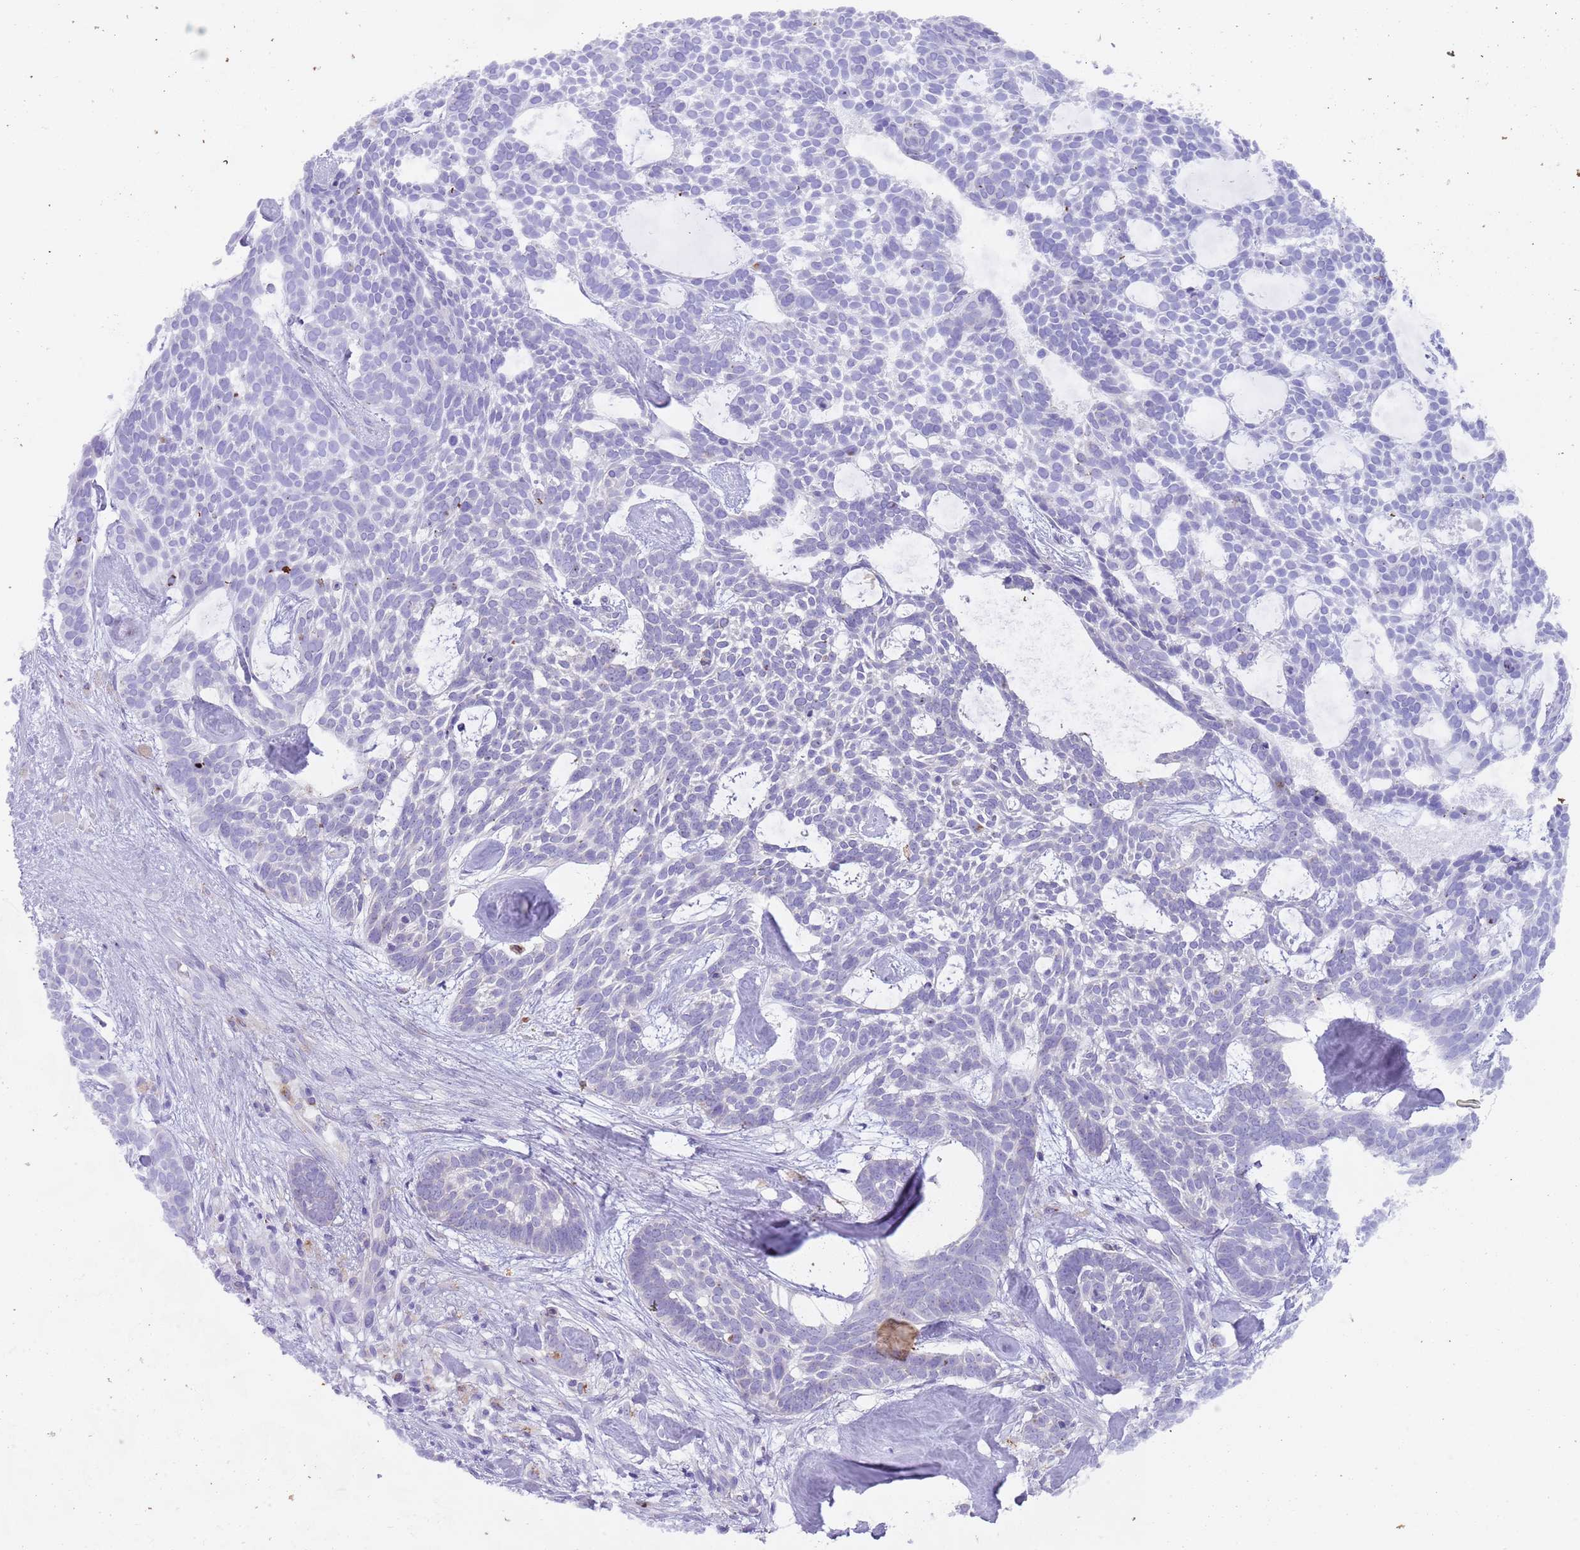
{"staining": {"intensity": "negative", "quantity": "none", "location": "none"}, "tissue": "skin cancer", "cell_type": "Tumor cells", "image_type": "cancer", "snomed": [{"axis": "morphology", "description": "Basal cell carcinoma"}, {"axis": "topography", "description": "Skin"}], "caption": "IHC histopathology image of neoplastic tissue: basal cell carcinoma (skin) stained with DAB exhibits no significant protein staining in tumor cells. (DAB immunohistochemistry visualized using brightfield microscopy, high magnification).", "gene": "TMEM251", "patient": {"sex": "male", "age": 61}}